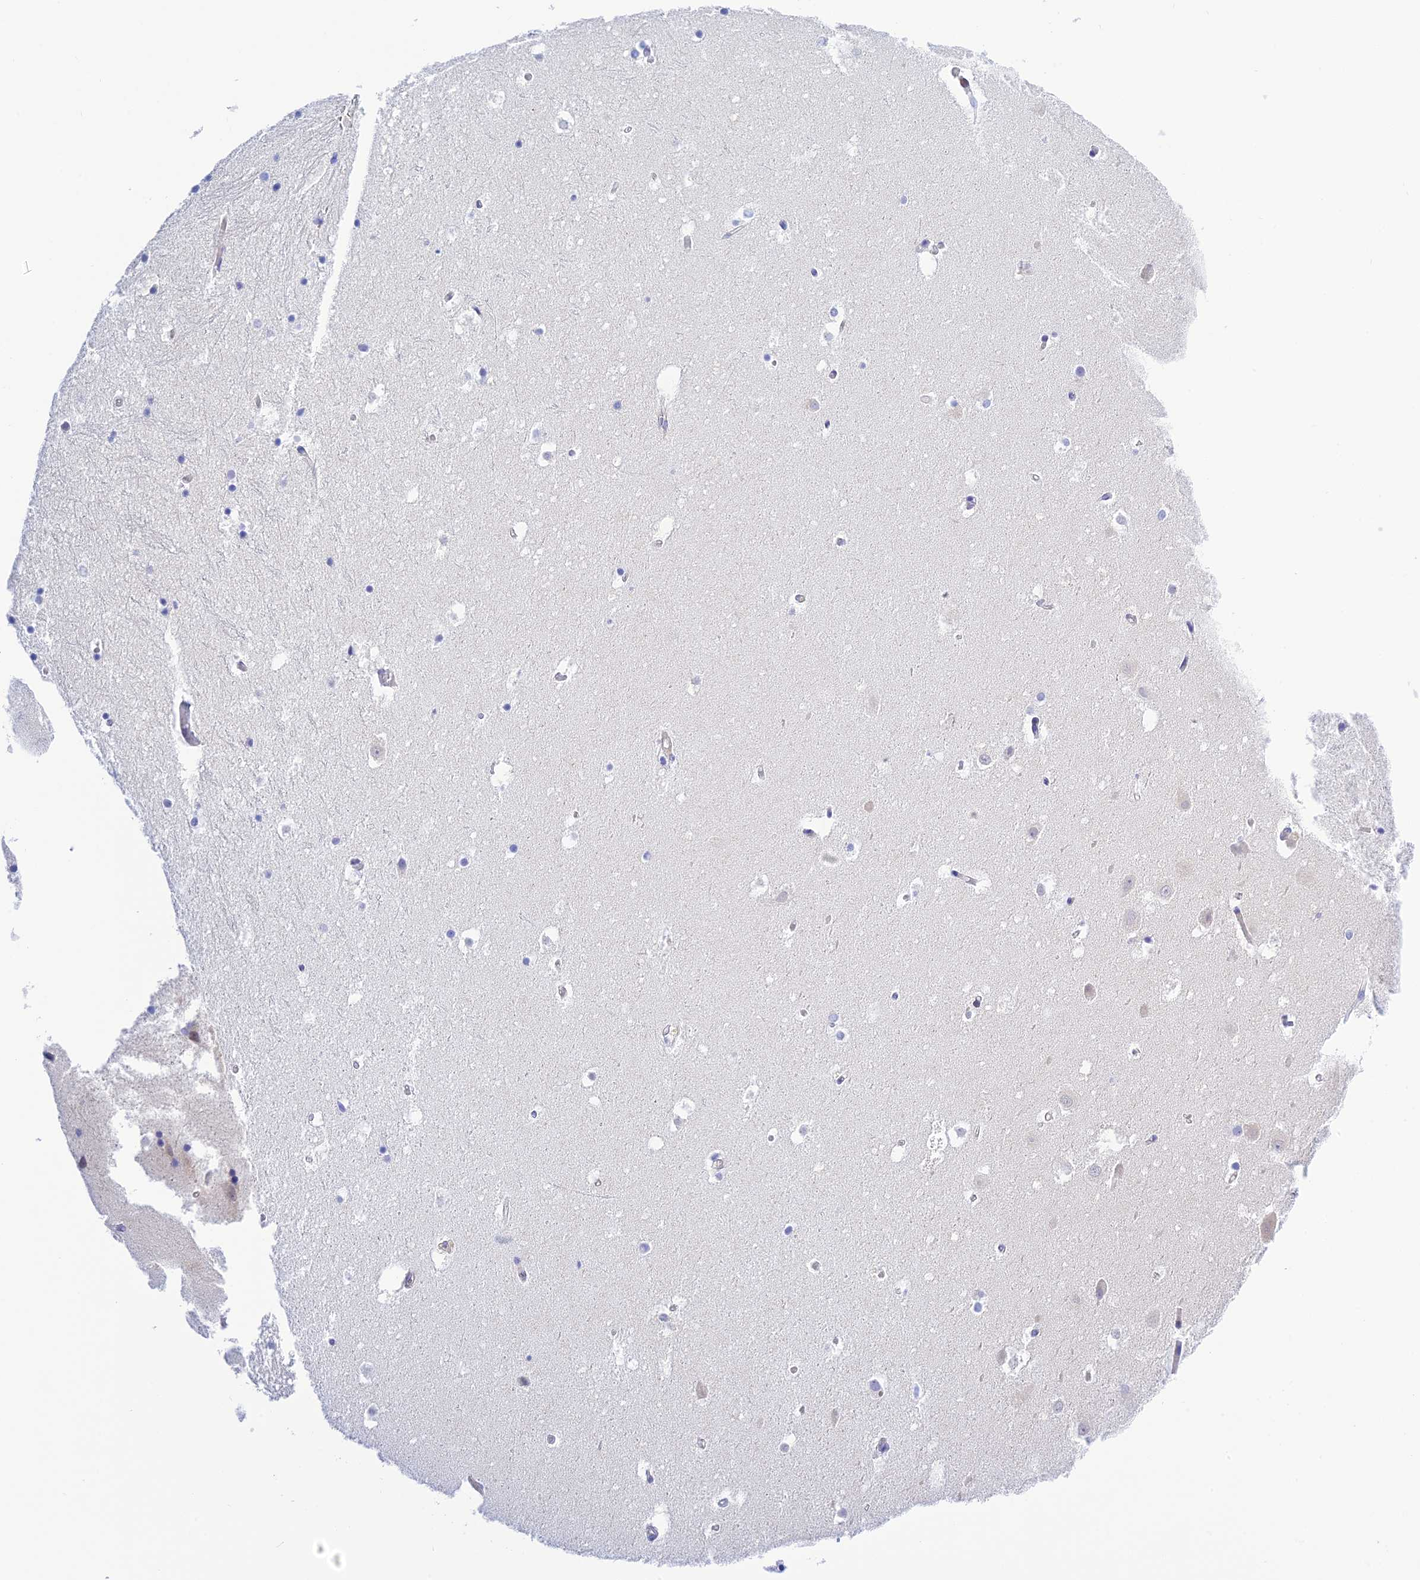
{"staining": {"intensity": "negative", "quantity": "none", "location": "none"}, "tissue": "hippocampus", "cell_type": "Glial cells", "image_type": "normal", "snomed": [{"axis": "morphology", "description": "Normal tissue, NOS"}, {"axis": "topography", "description": "Hippocampus"}], "caption": "Glial cells show no significant positivity in unremarkable hippocampus. (IHC, brightfield microscopy, high magnification).", "gene": "ZDHHC16", "patient": {"sex": "female", "age": 52}}